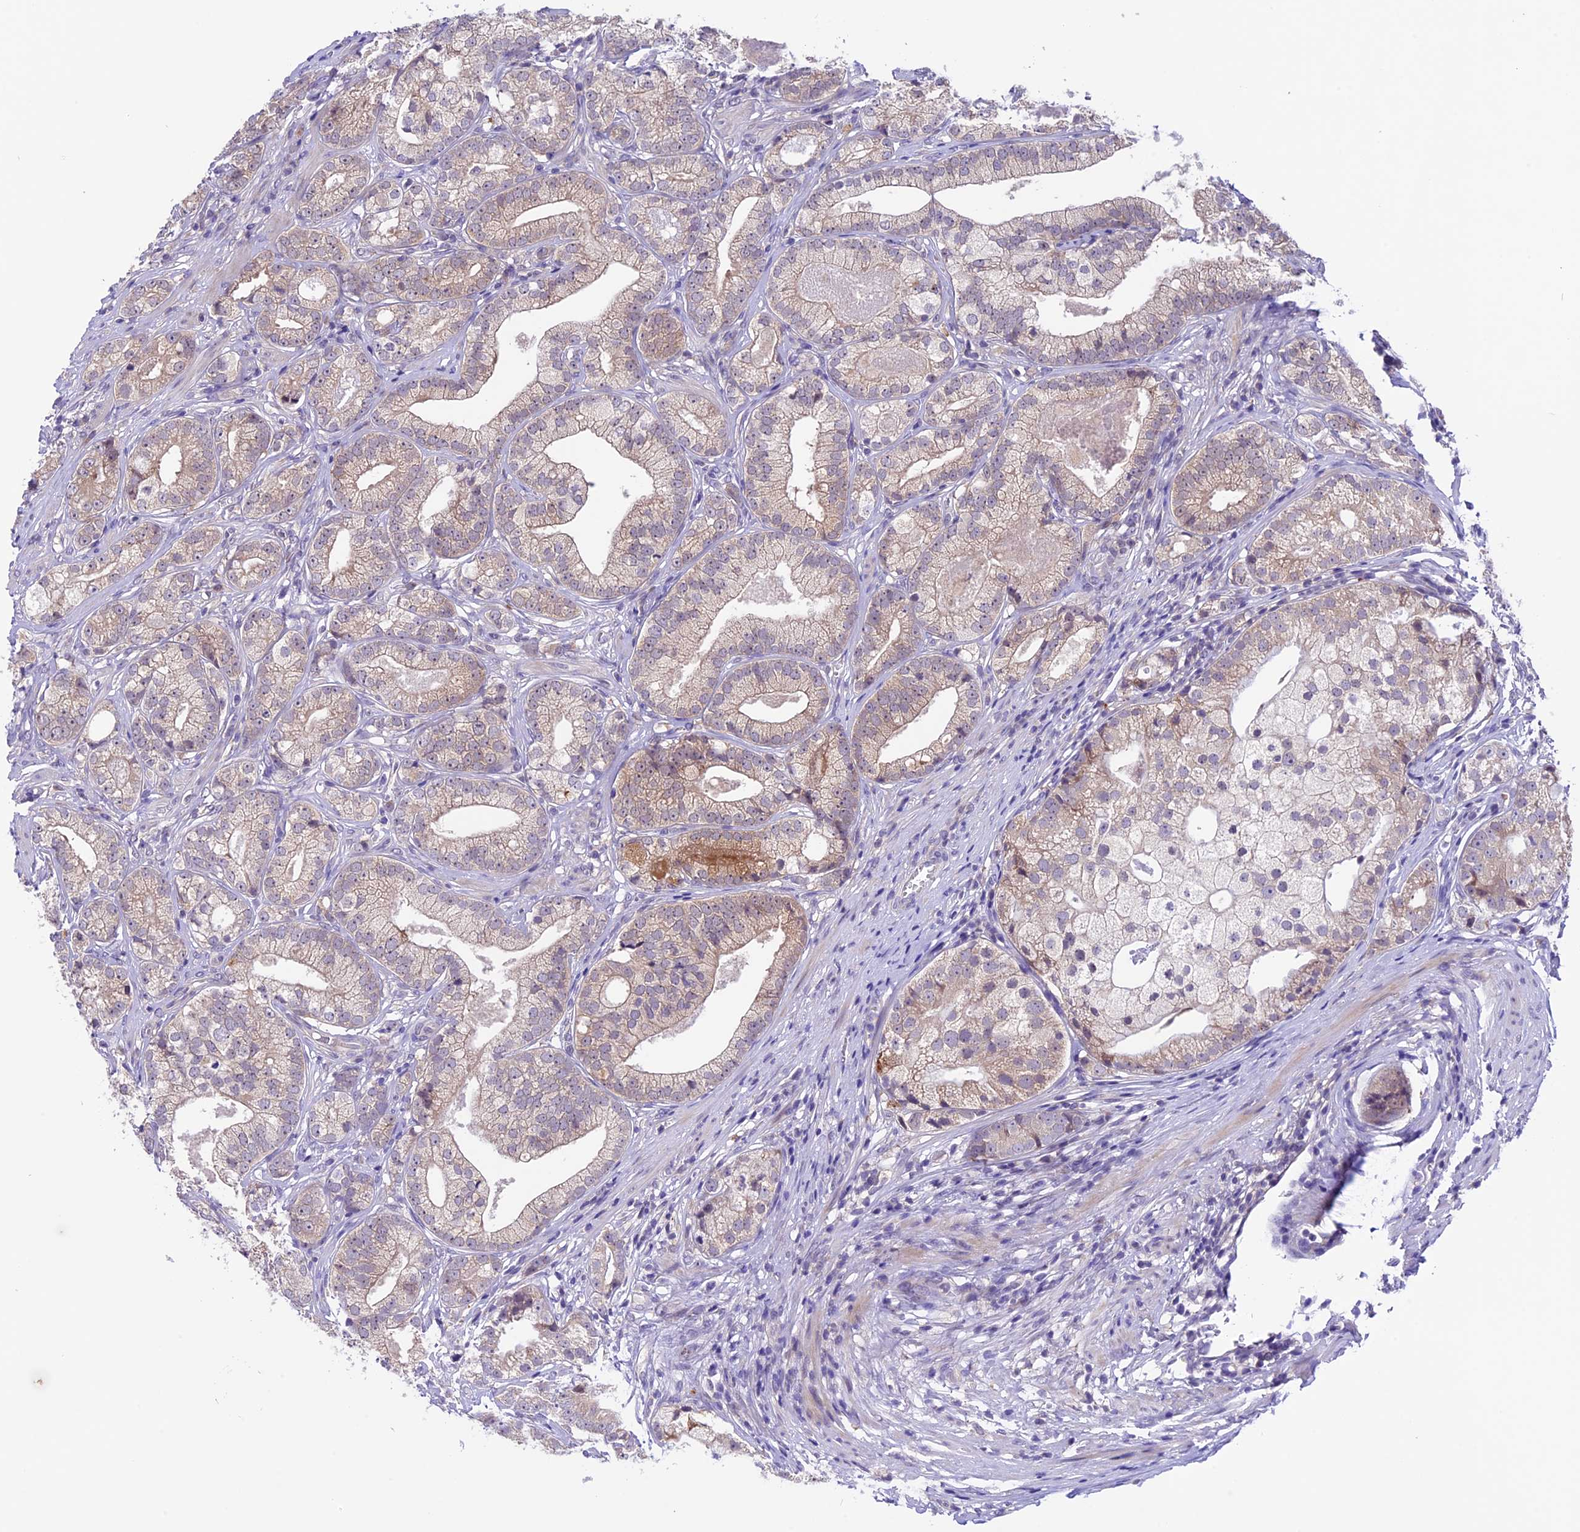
{"staining": {"intensity": "weak", "quantity": "25%-75%", "location": "cytoplasmic/membranous"}, "tissue": "prostate cancer", "cell_type": "Tumor cells", "image_type": "cancer", "snomed": [{"axis": "morphology", "description": "Adenocarcinoma, High grade"}, {"axis": "topography", "description": "Prostate"}], "caption": "Human prostate cancer (high-grade adenocarcinoma) stained for a protein (brown) displays weak cytoplasmic/membranous positive expression in about 25%-75% of tumor cells.", "gene": "XKR7", "patient": {"sex": "male", "age": 69}}